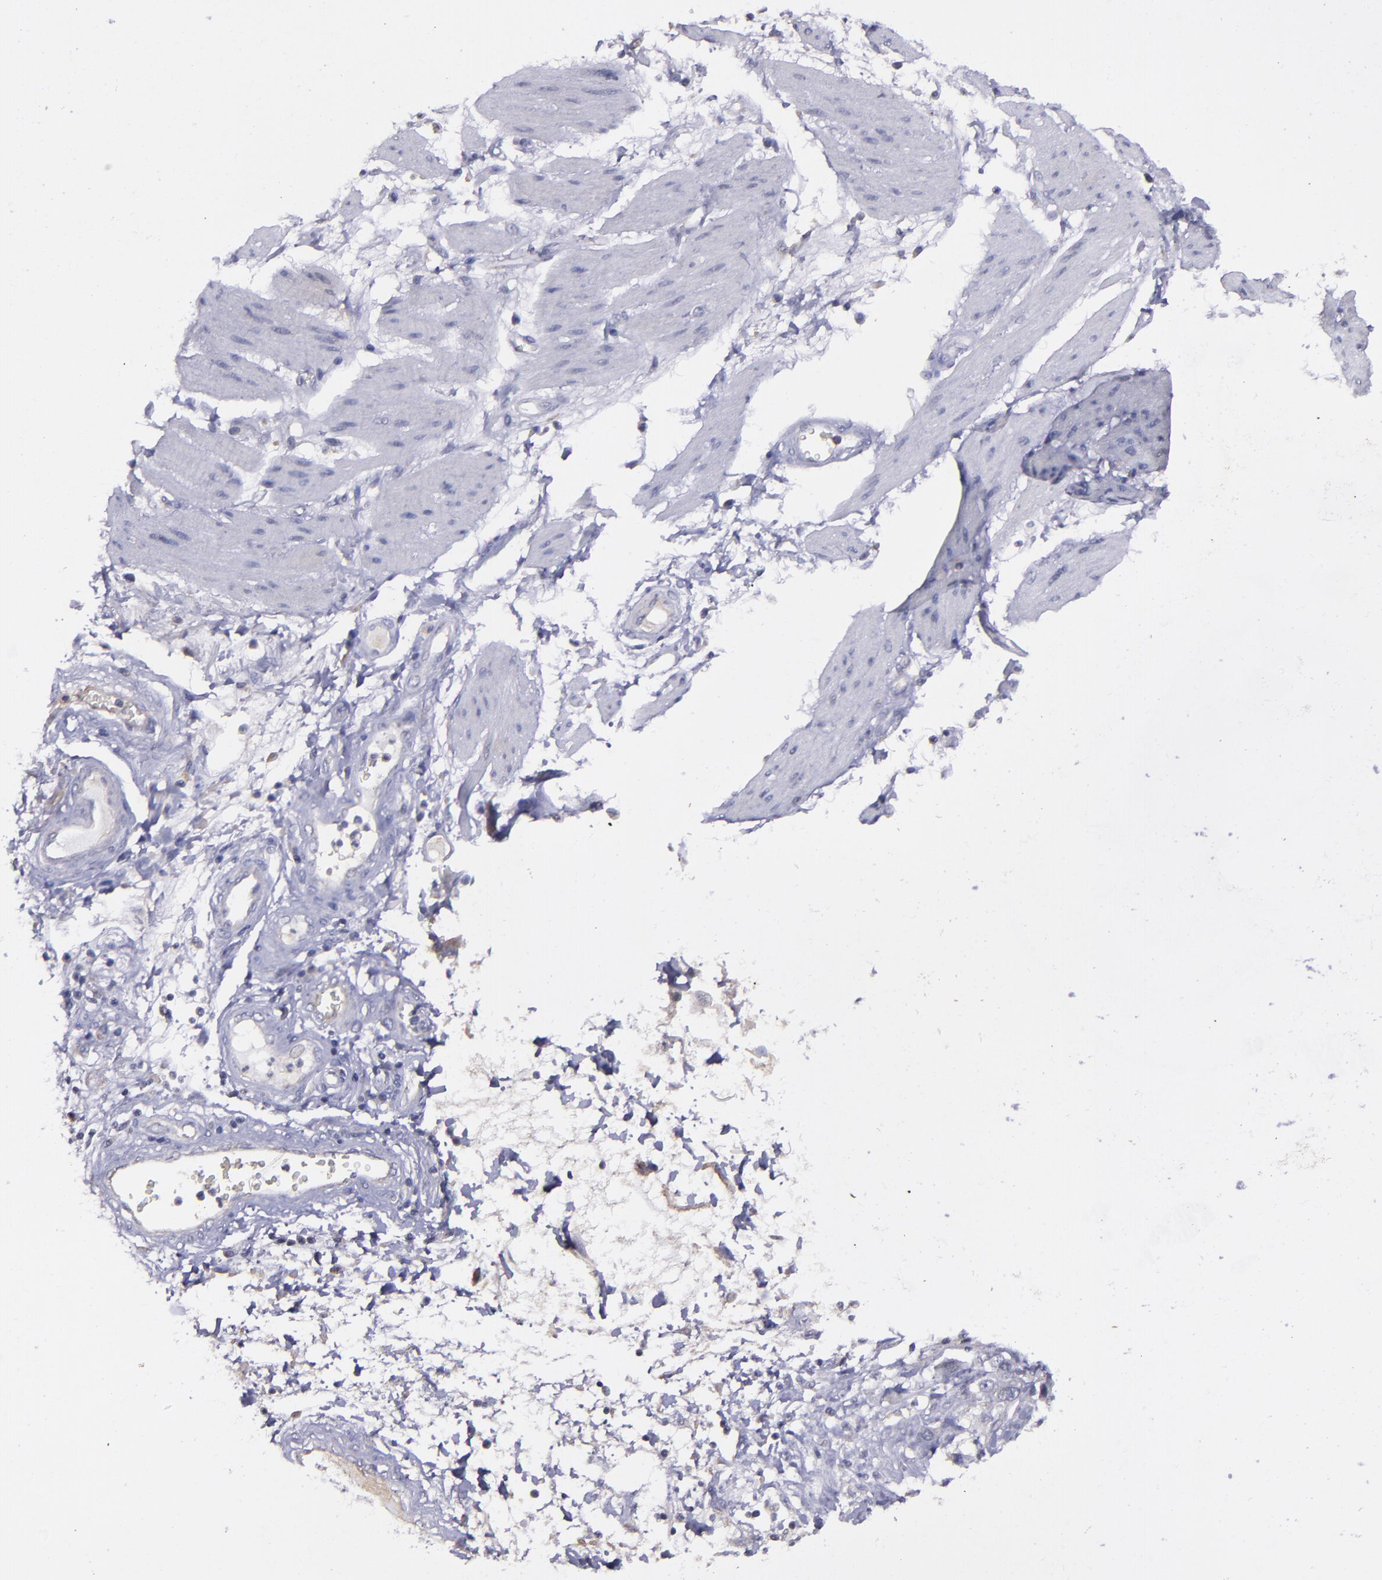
{"staining": {"intensity": "negative", "quantity": "none", "location": "none"}, "tissue": "stomach cancer", "cell_type": "Tumor cells", "image_type": "cancer", "snomed": [{"axis": "morphology", "description": "Adenocarcinoma, NOS"}, {"axis": "topography", "description": "Pancreas"}, {"axis": "topography", "description": "Stomach, upper"}], "caption": "Protein analysis of adenocarcinoma (stomach) demonstrates no significant staining in tumor cells.", "gene": "MASP1", "patient": {"sex": "male", "age": 77}}